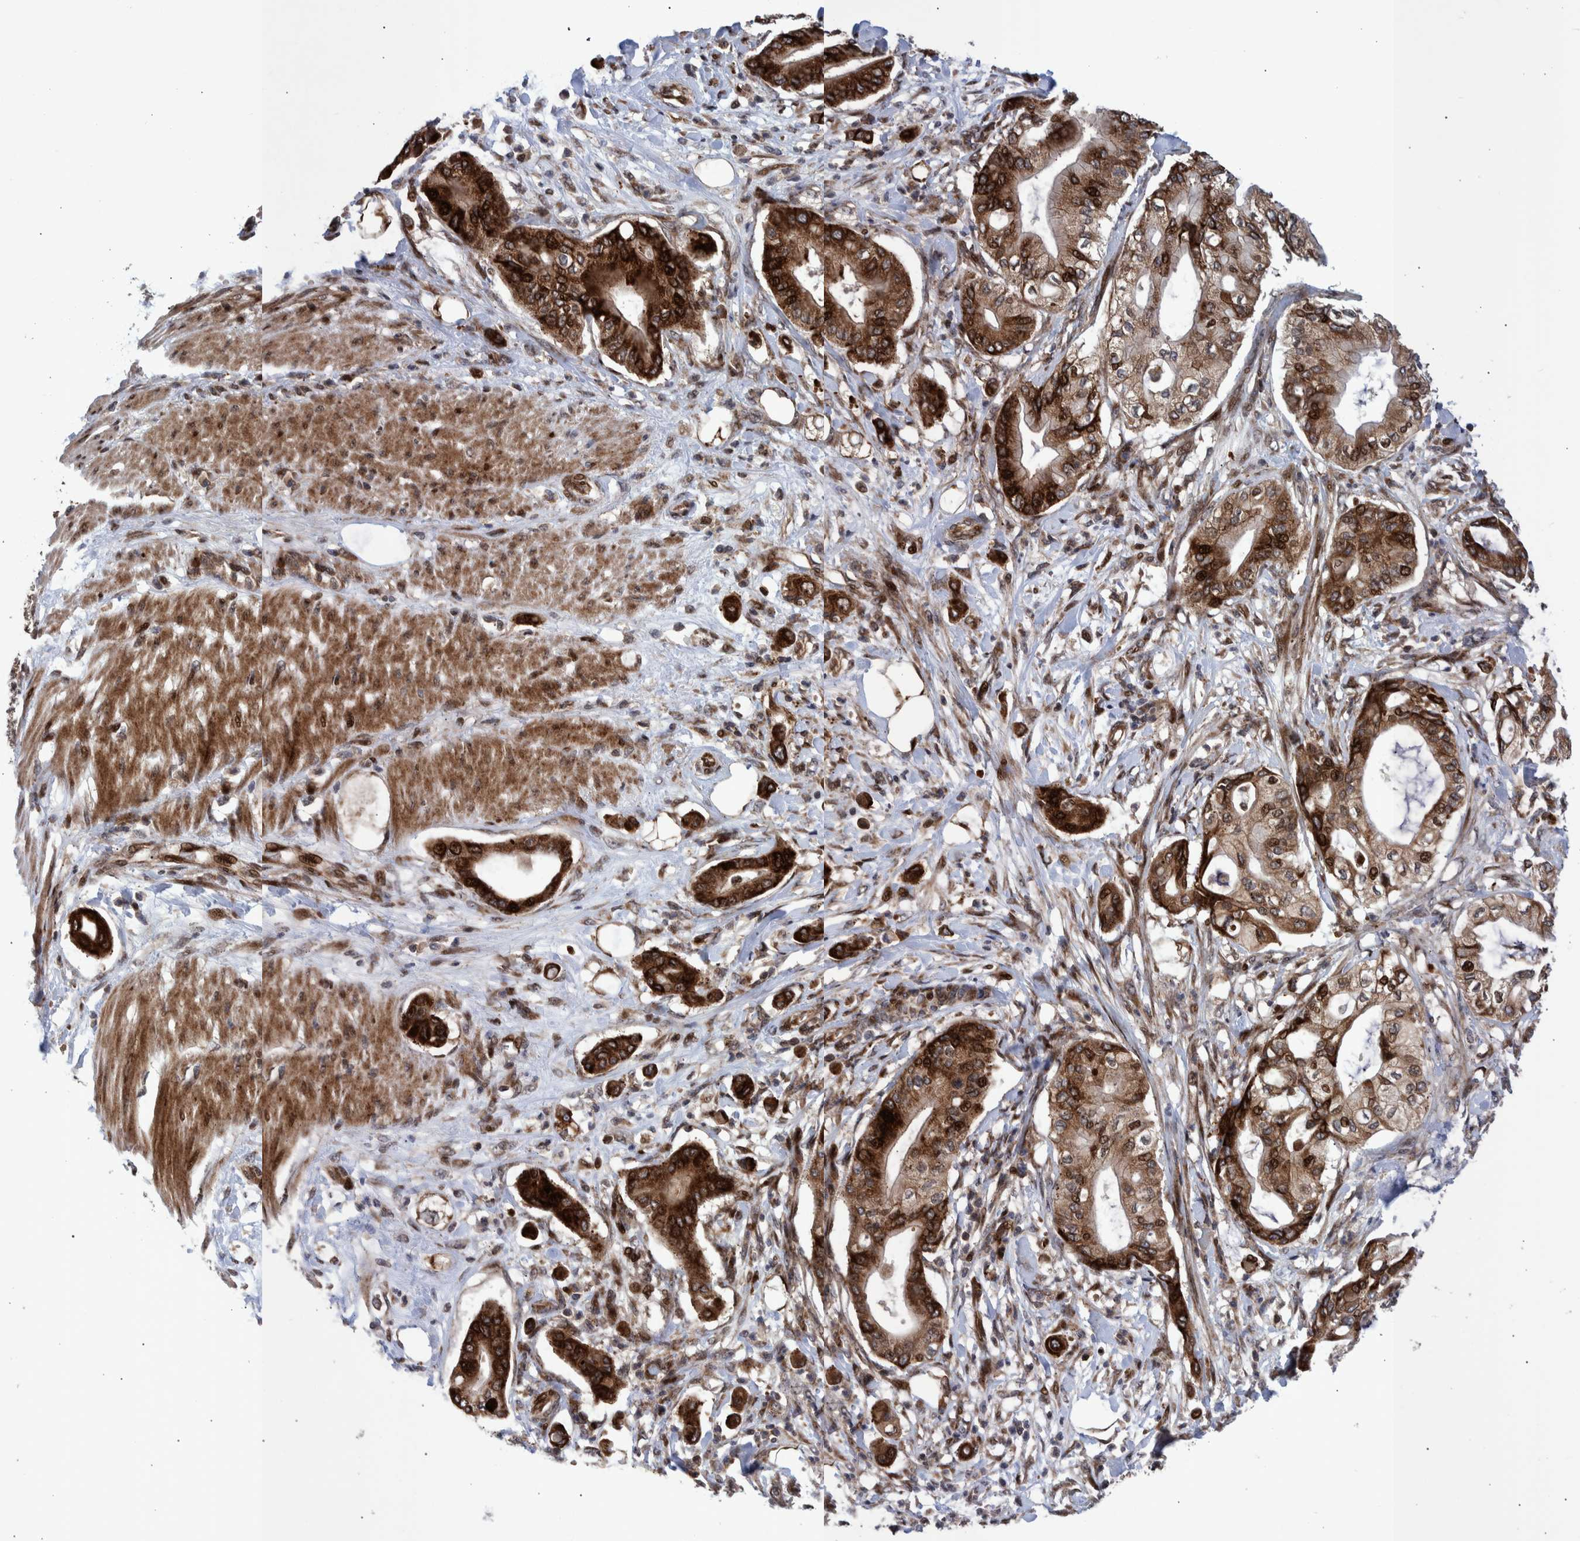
{"staining": {"intensity": "strong", "quantity": ">75%", "location": "cytoplasmic/membranous"}, "tissue": "pancreatic cancer", "cell_type": "Tumor cells", "image_type": "cancer", "snomed": [{"axis": "morphology", "description": "Adenocarcinoma, NOS"}, {"axis": "morphology", "description": "Adenocarcinoma, metastatic, NOS"}, {"axis": "topography", "description": "Lymph node"}, {"axis": "topography", "description": "Pancreas"}, {"axis": "topography", "description": "Duodenum"}], "caption": "Pancreatic cancer (adenocarcinoma) stained with immunohistochemistry demonstrates strong cytoplasmic/membranous expression in about >75% of tumor cells. The staining is performed using DAB (3,3'-diaminobenzidine) brown chromogen to label protein expression. The nuclei are counter-stained blue using hematoxylin.", "gene": "SHISA6", "patient": {"sex": "female", "age": 64}}